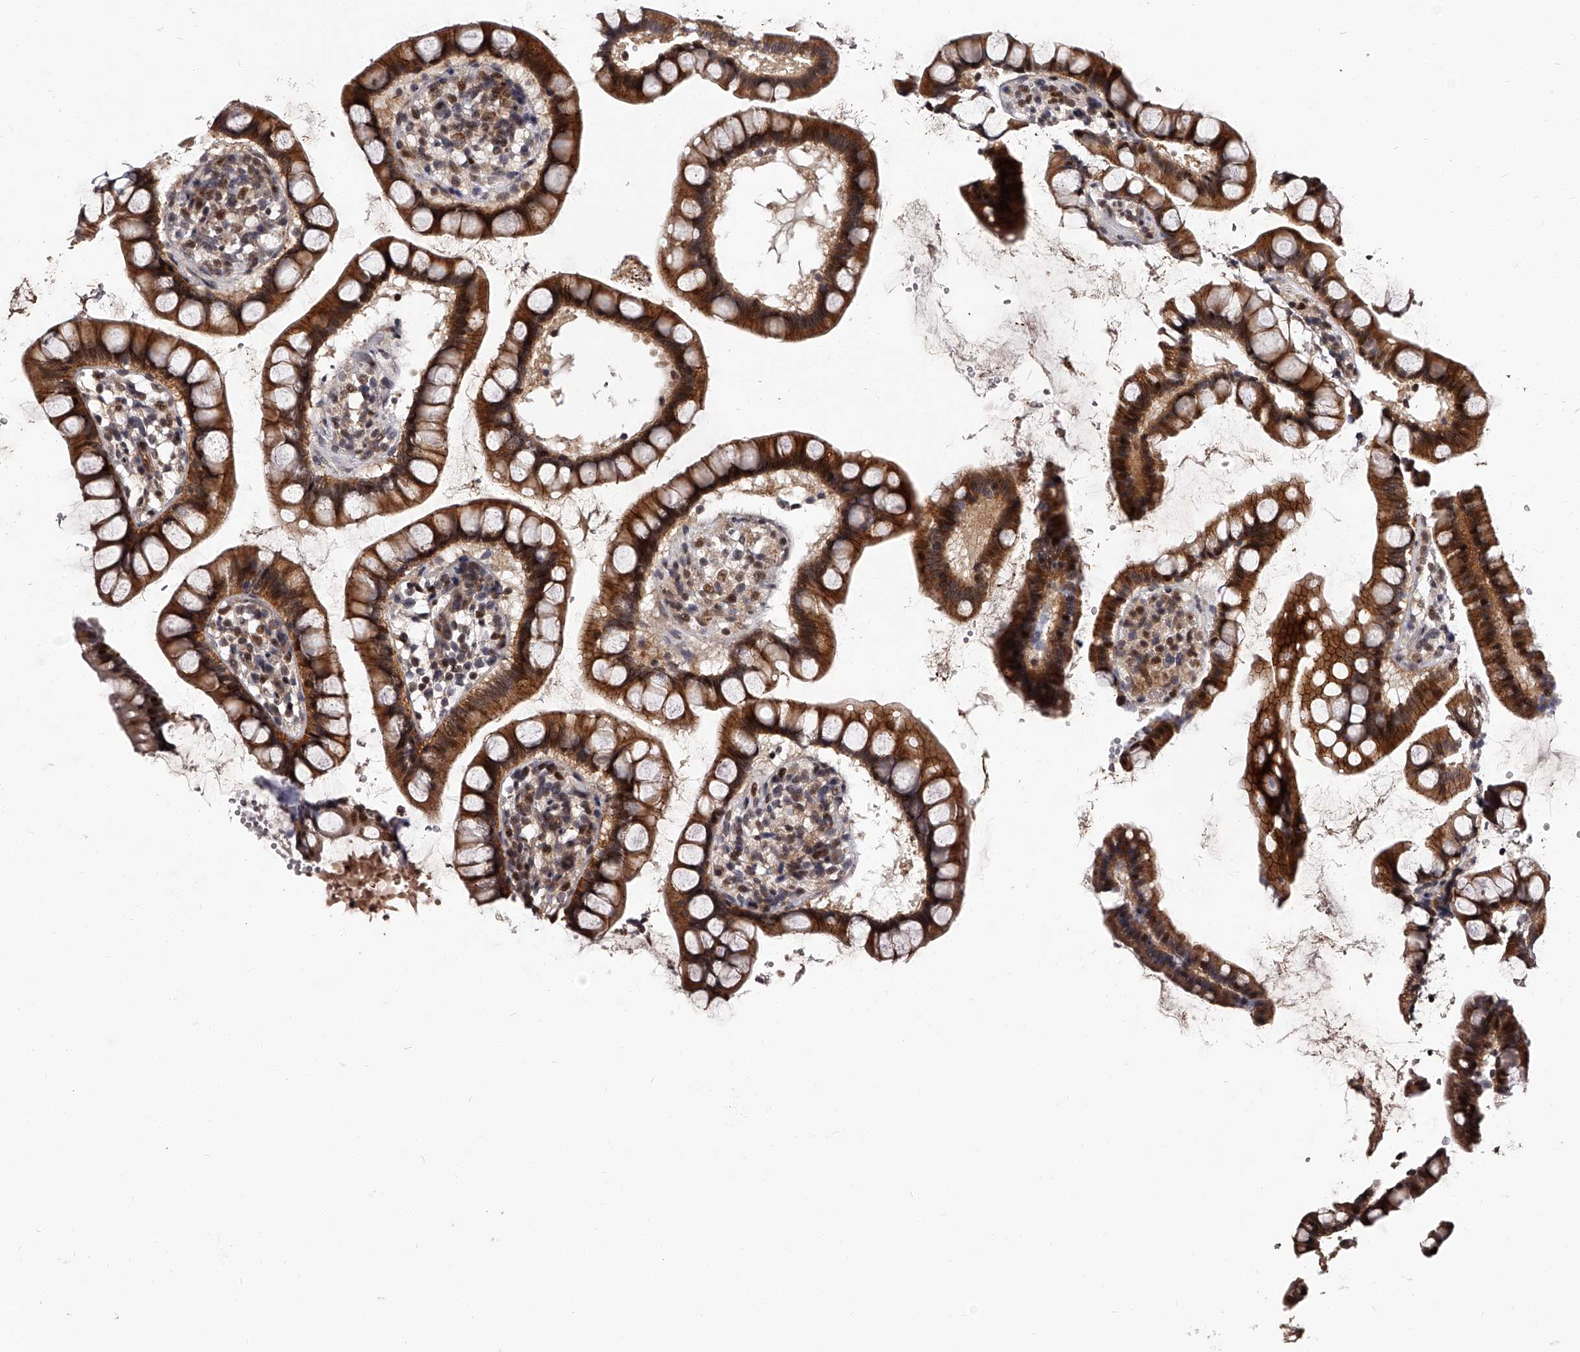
{"staining": {"intensity": "strong", "quantity": ">75%", "location": "cytoplasmic/membranous"}, "tissue": "small intestine", "cell_type": "Glandular cells", "image_type": "normal", "snomed": [{"axis": "morphology", "description": "Normal tissue, NOS"}, {"axis": "topography", "description": "Small intestine"}], "caption": "Protein expression analysis of unremarkable human small intestine reveals strong cytoplasmic/membranous expression in approximately >75% of glandular cells. (DAB IHC with brightfield microscopy, high magnification).", "gene": "RSC1A1", "patient": {"sex": "female", "age": 84}}